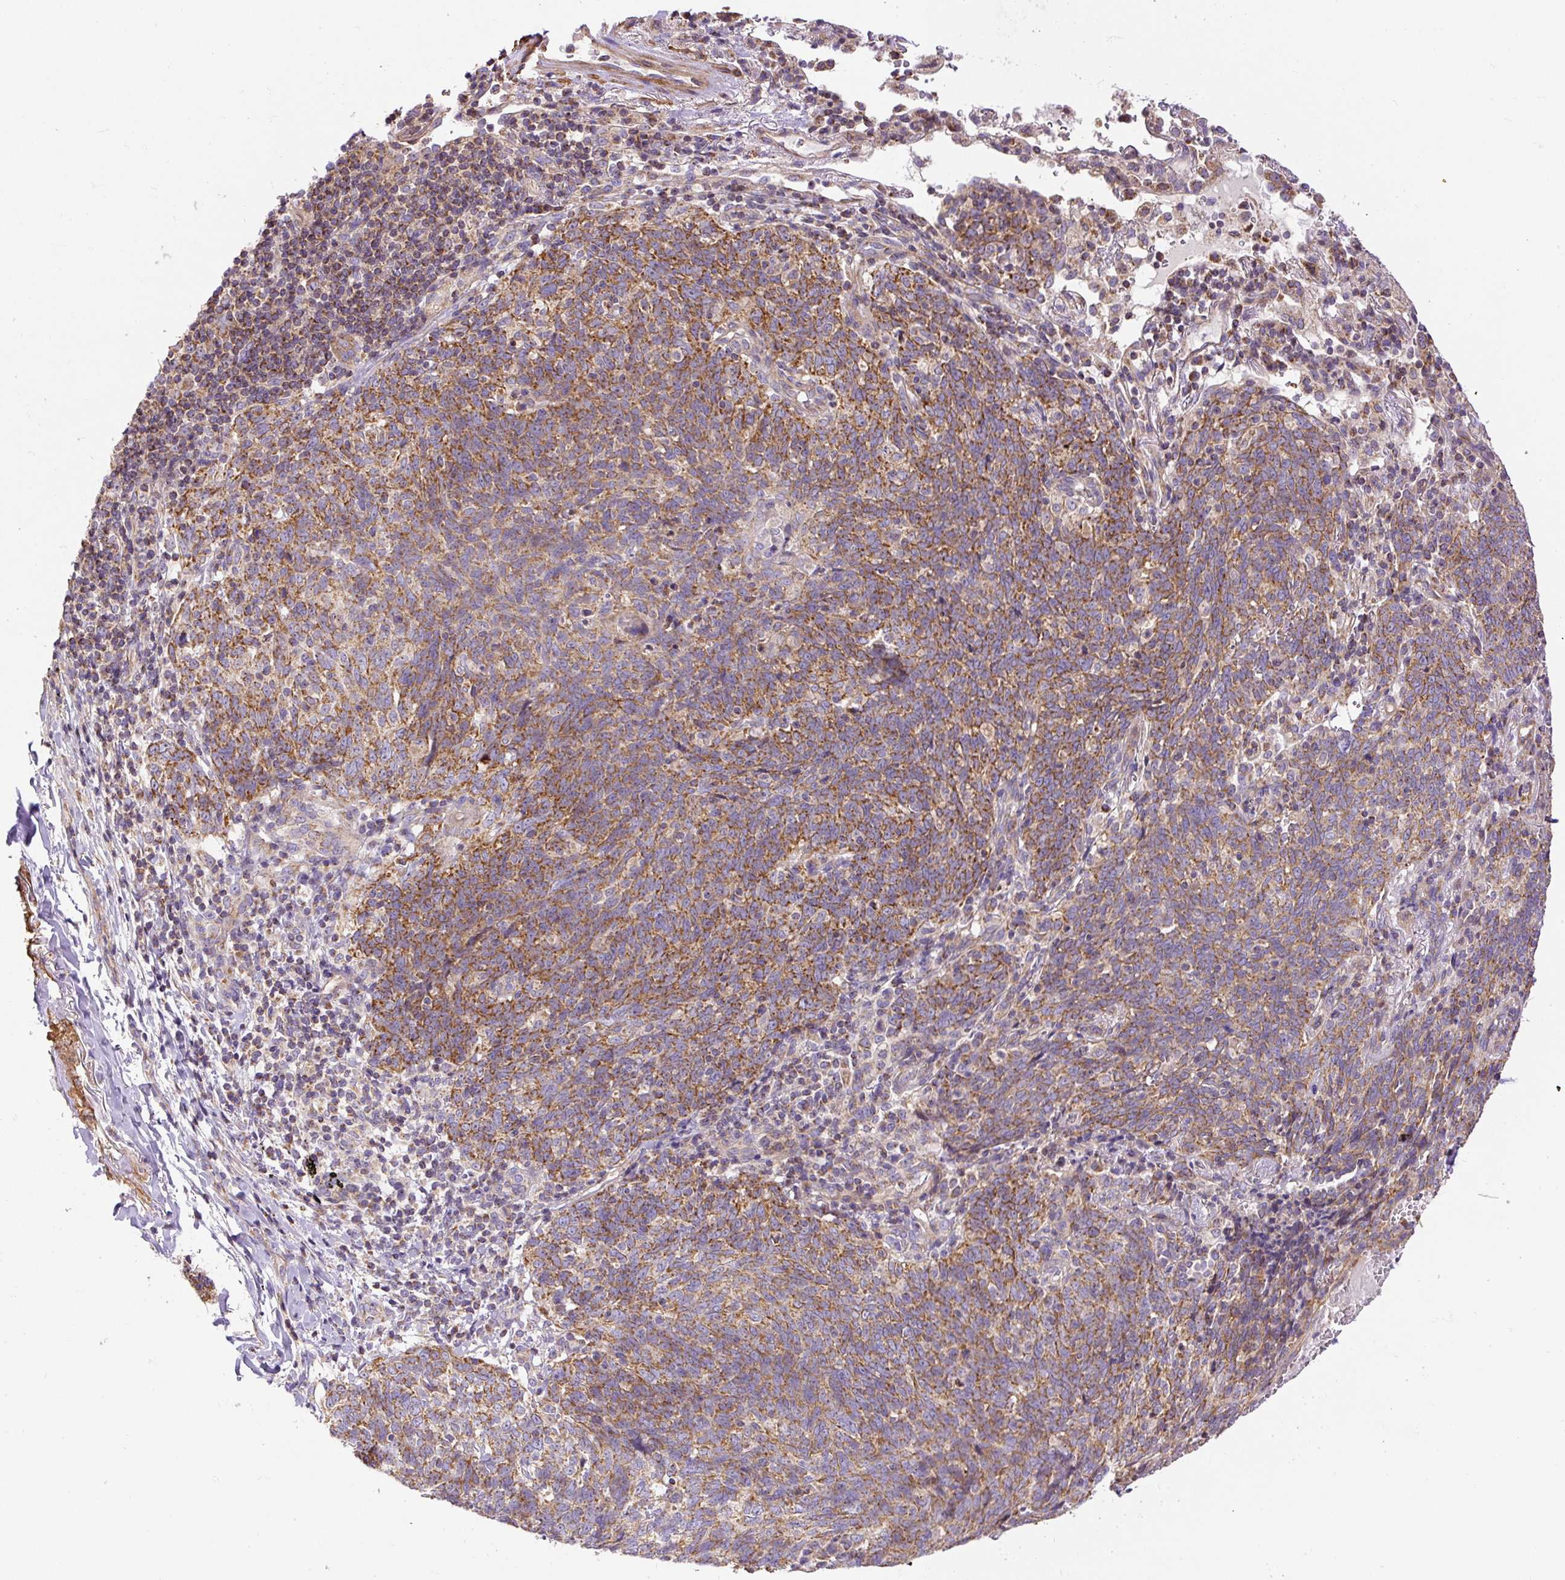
{"staining": {"intensity": "strong", "quantity": ">75%", "location": "cytoplasmic/membranous"}, "tissue": "lung cancer", "cell_type": "Tumor cells", "image_type": "cancer", "snomed": [{"axis": "morphology", "description": "Squamous cell carcinoma, NOS"}, {"axis": "topography", "description": "Lung"}], "caption": "A photomicrograph of lung cancer (squamous cell carcinoma) stained for a protein exhibits strong cytoplasmic/membranous brown staining in tumor cells.", "gene": "NDUFAF2", "patient": {"sex": "female", "age": 72}}